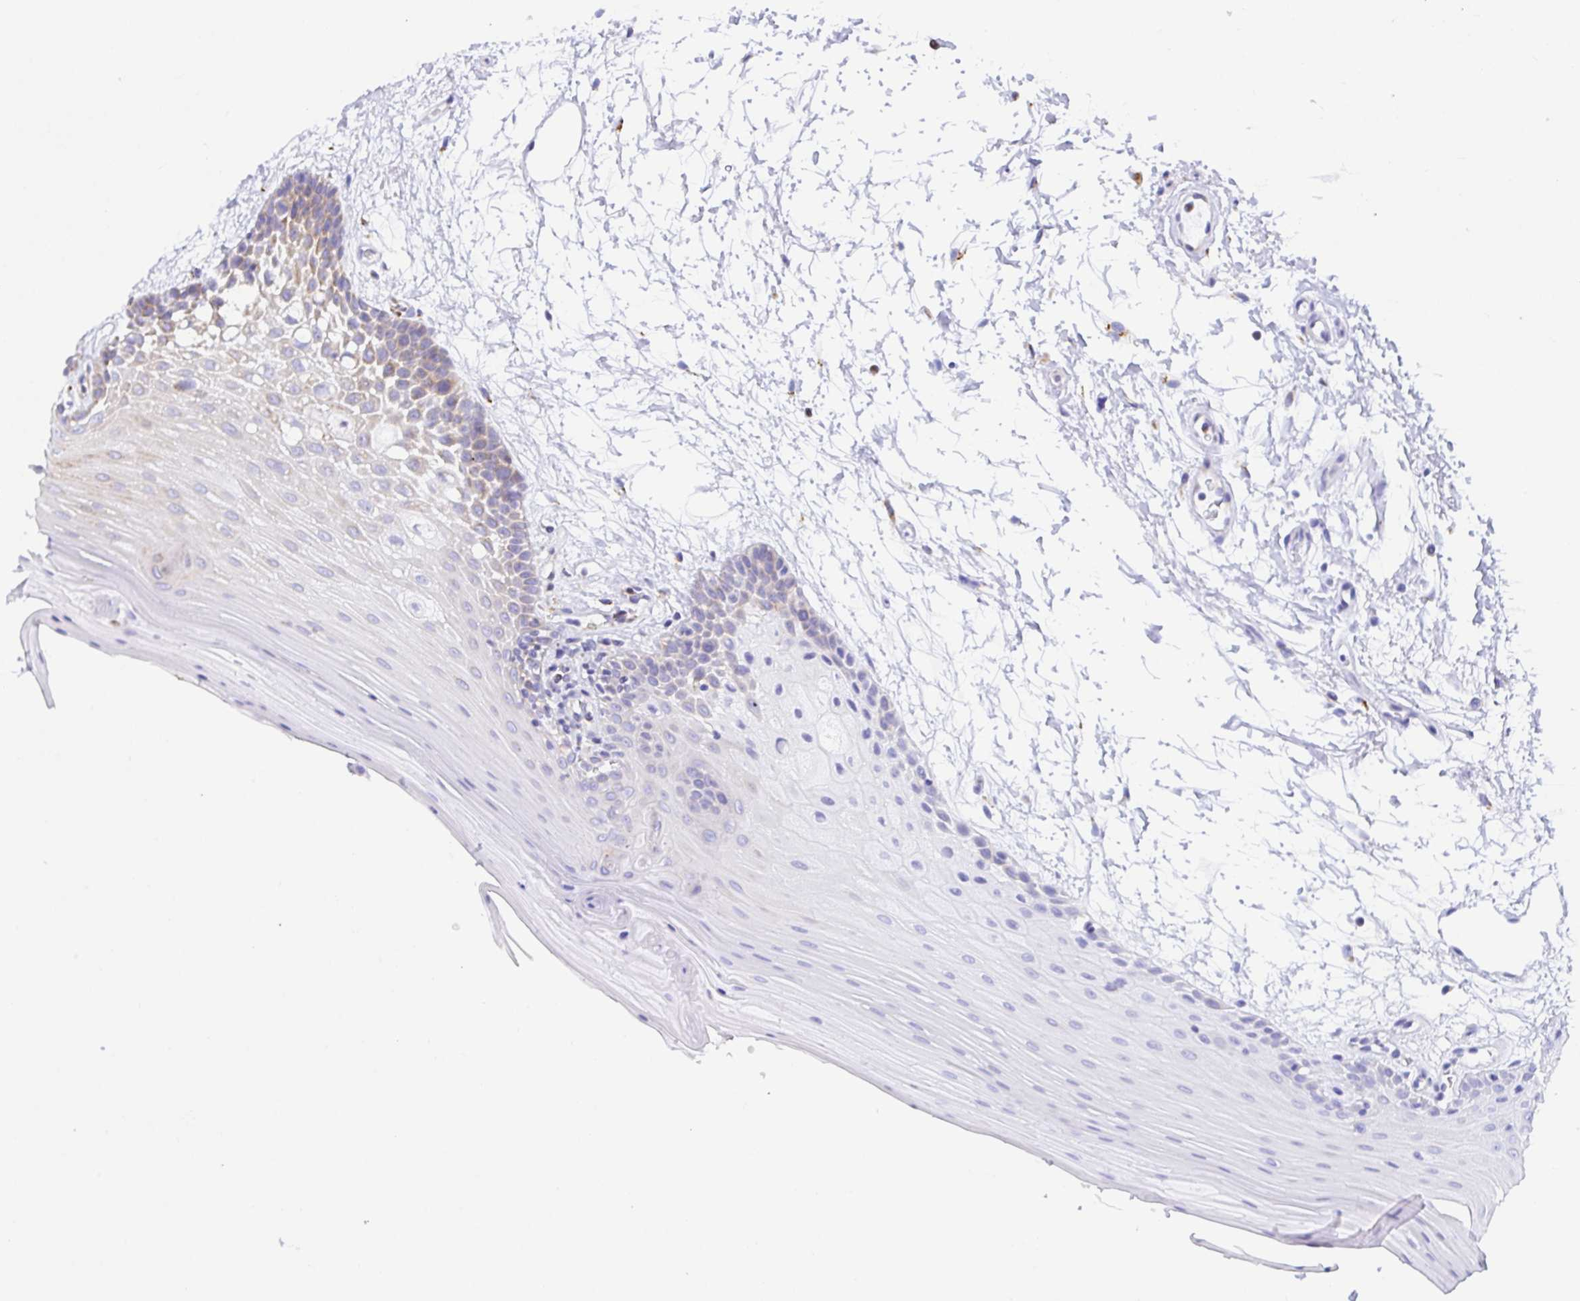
{"staining": {"intensity": "negative", "quantity": "none", "location": "none"}, "tissue": "oral mucosa", "cell_type": "Squamous epithelial cells", "image_type": "normal", "snomed": [{"axis": "morphology", "description": "Normal tissue, NOS"}, {"axis": "morphology", "description": "Squamous cell carcinoma, NOS"}, {"axis": "topography", "description": "Oral tissue"}, {"axis": "topography", "description": "Tounge, NOS"}, {"axis": "topography", "description": "Head-Neck"}], "caption": "Squamous epithelial cells show no significant protein staining in unremarkable oral mucosa. (DAB IHC with hematoxylin counter stain).", "gene": "CLGN", "patient": {"sex": "male", "age": 62}}